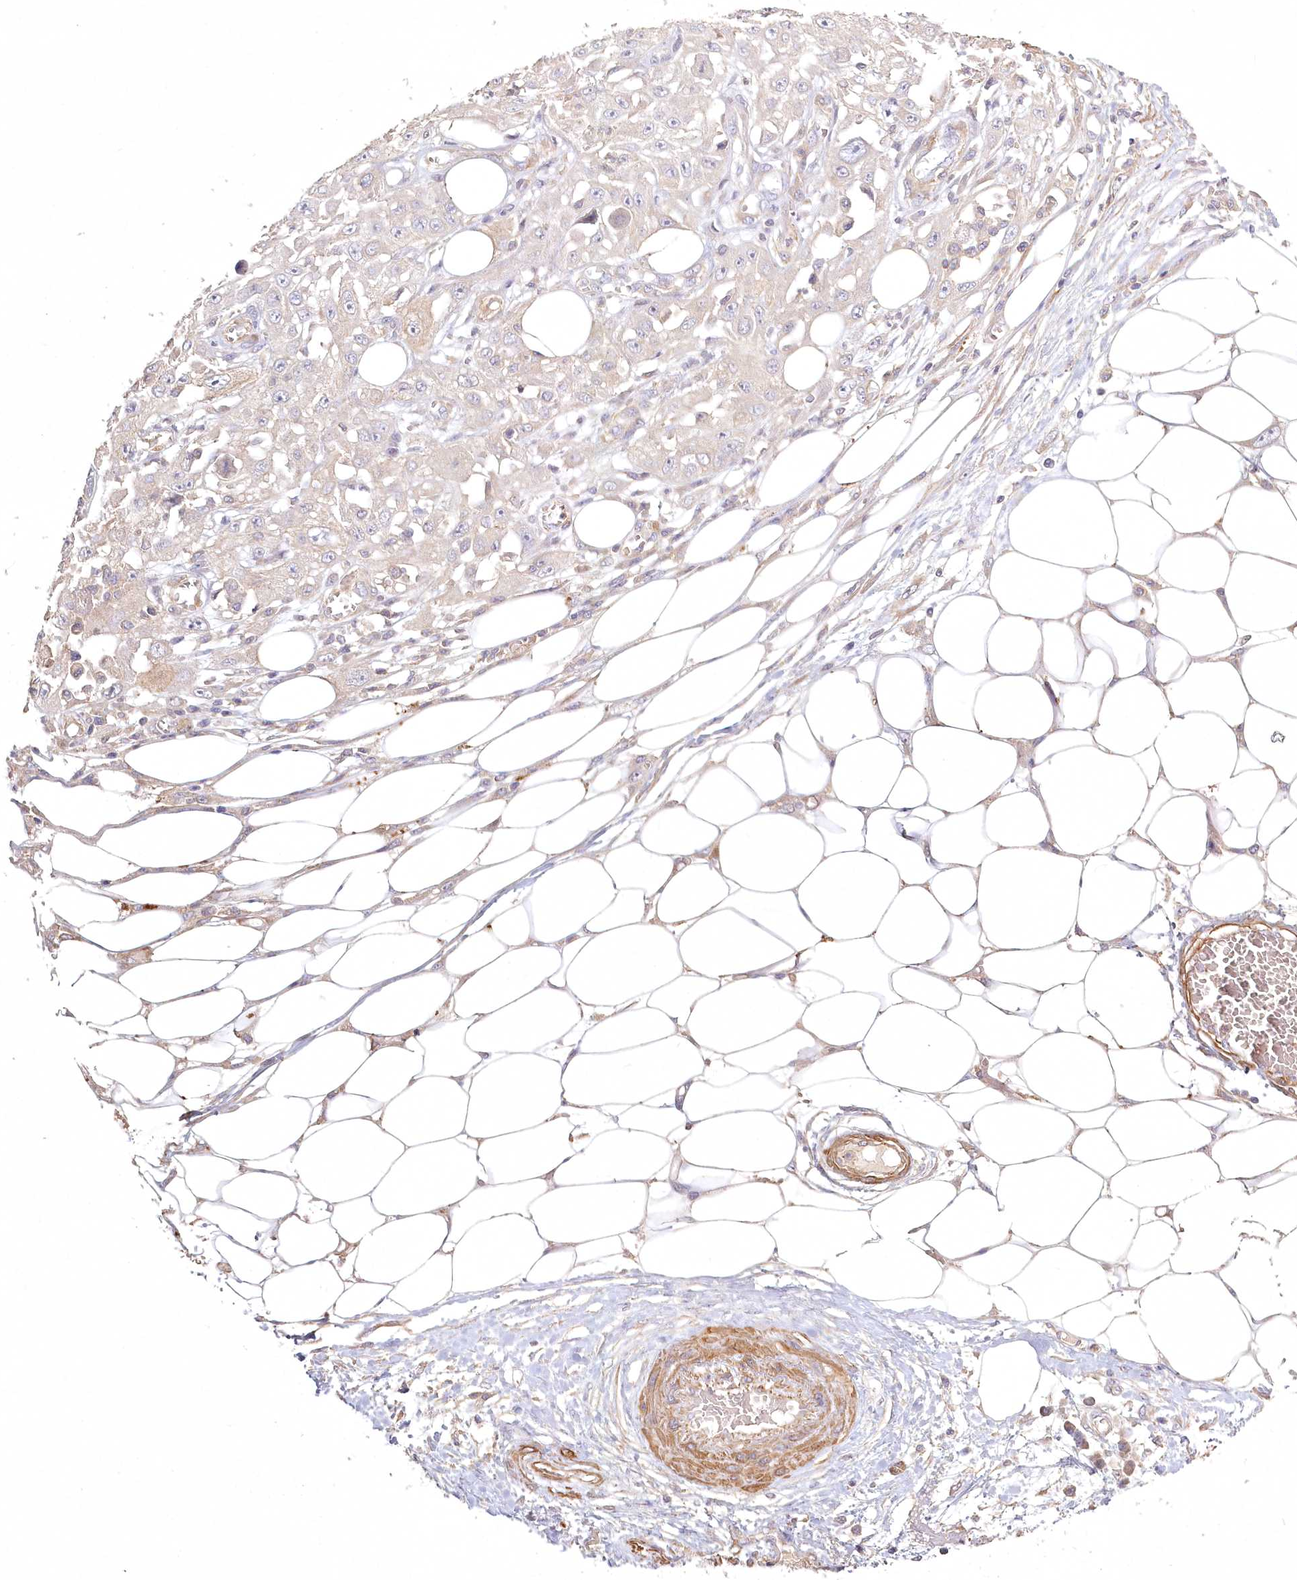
{"staining": {"intensity": "negative", "quantity": "none", "location": "none"}, "tissue": "skin cancer", "cell_type": "Tumor cells", "image_type": "cancer", "snomed": [{"axis": "morphology", "description": "Squamous cell carcinoma, NOS"}, {"axis": "morphology", "description": "Squamous cell carcinoma, metastatic, NOS"}, {"axis": "topography", "description": "Skin"}, {"axis": "topography", "description": "Lymph node"}], "caption": "Squamous cell carcinoma (skin) stained for a protein using IHC reveals no expression tumor cells.", "gene": "INPP4B", "patient": {"sex": "male", "age": 75}}